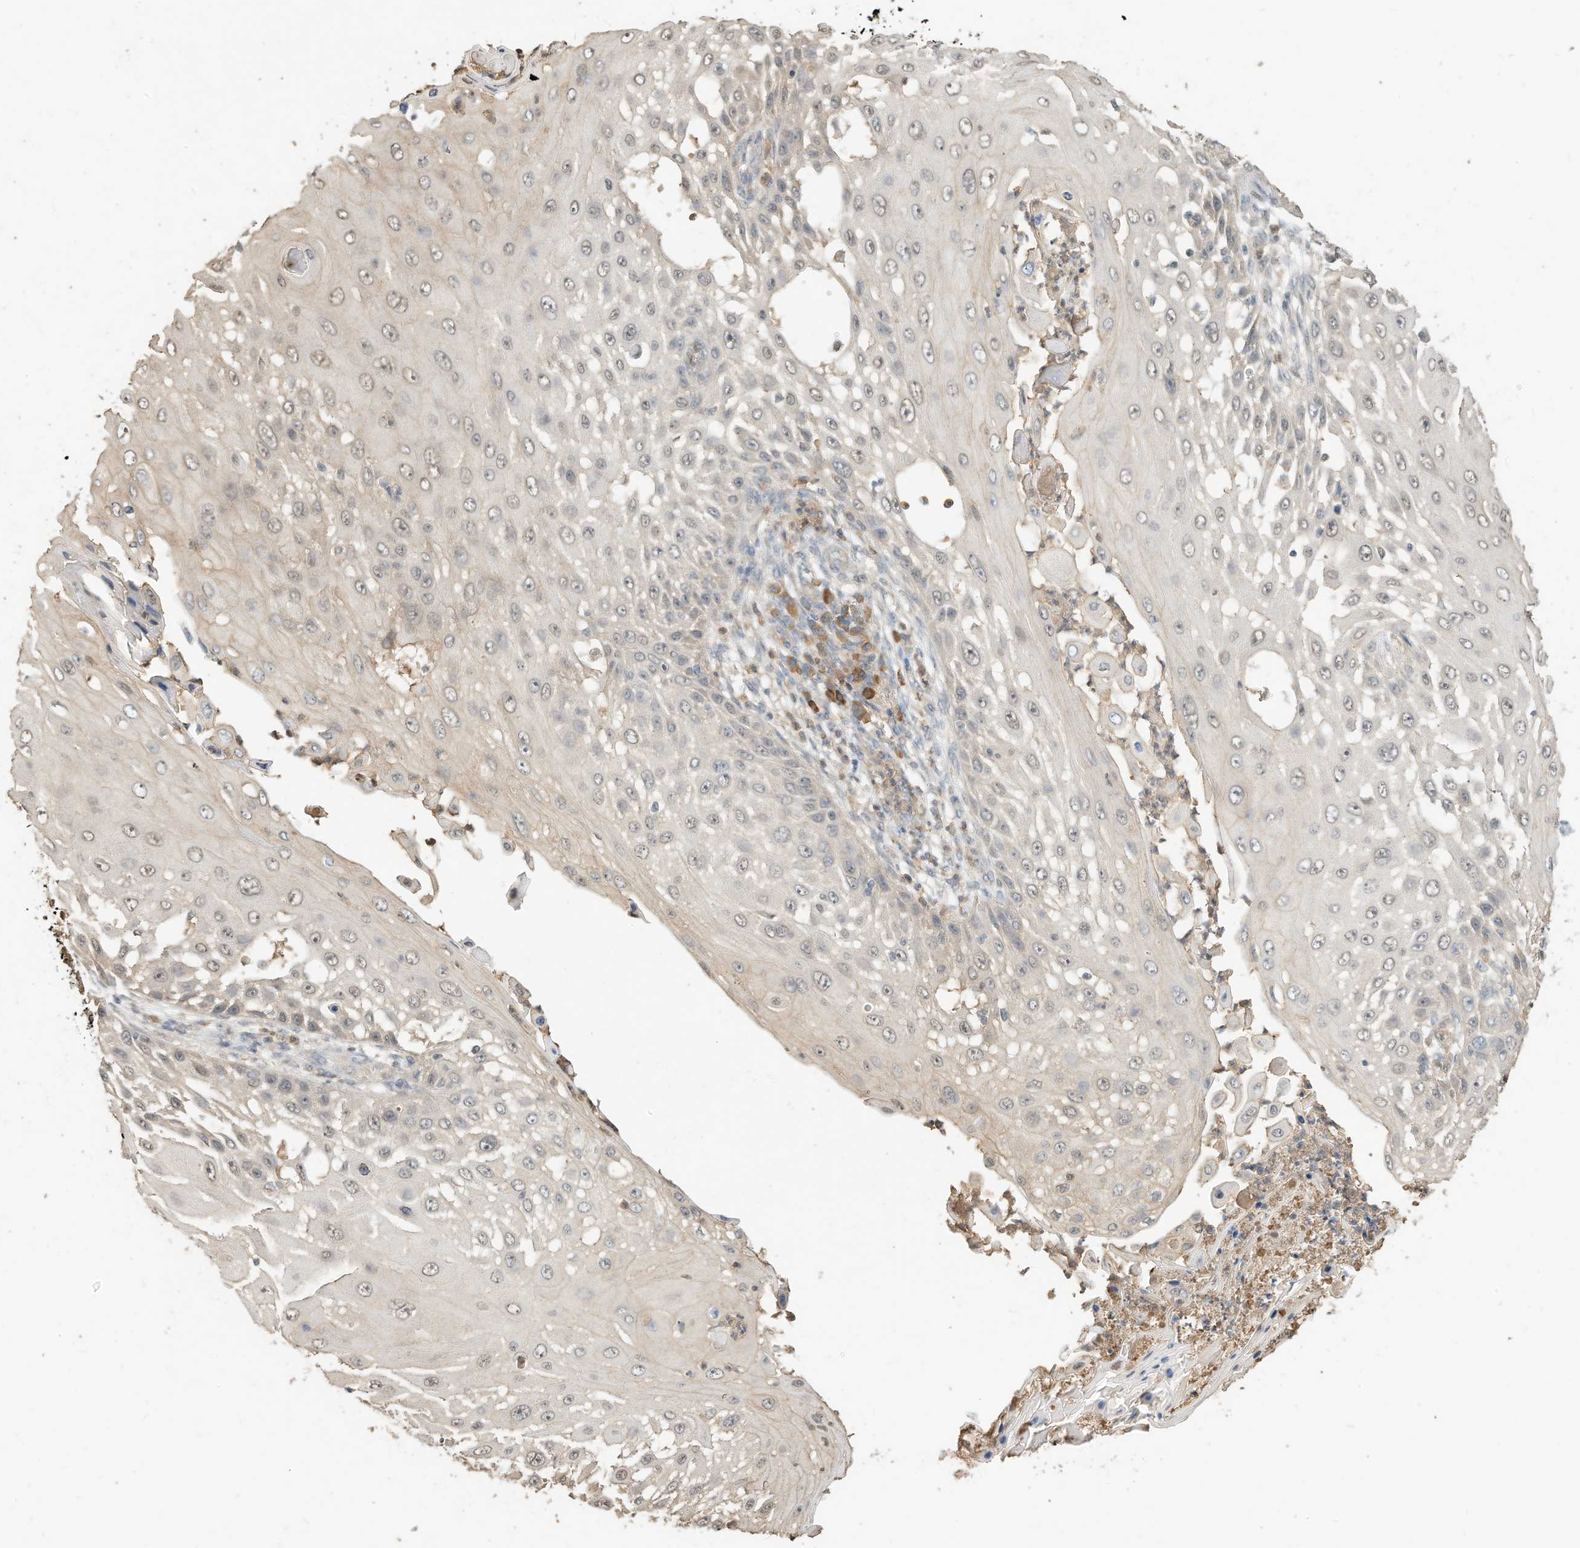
{"staining": {"intensity": "negative", "quantity": "none", "location": "none"}, "tissue": "skin cancer", "cell_type": "Tumor cells", "image_type": "cancer", "snomed": [{"axis": "morphology", "description": "Squamous cell carcinoma, NOS"}, {"axis": "topography", "description": "Skin"}], "caption": "Immunohistochemical staining of skin cancer displays no significant positivity in tumor cells.", "gene": "OFD1", "patient": {"sex": "female", "age": 44}}